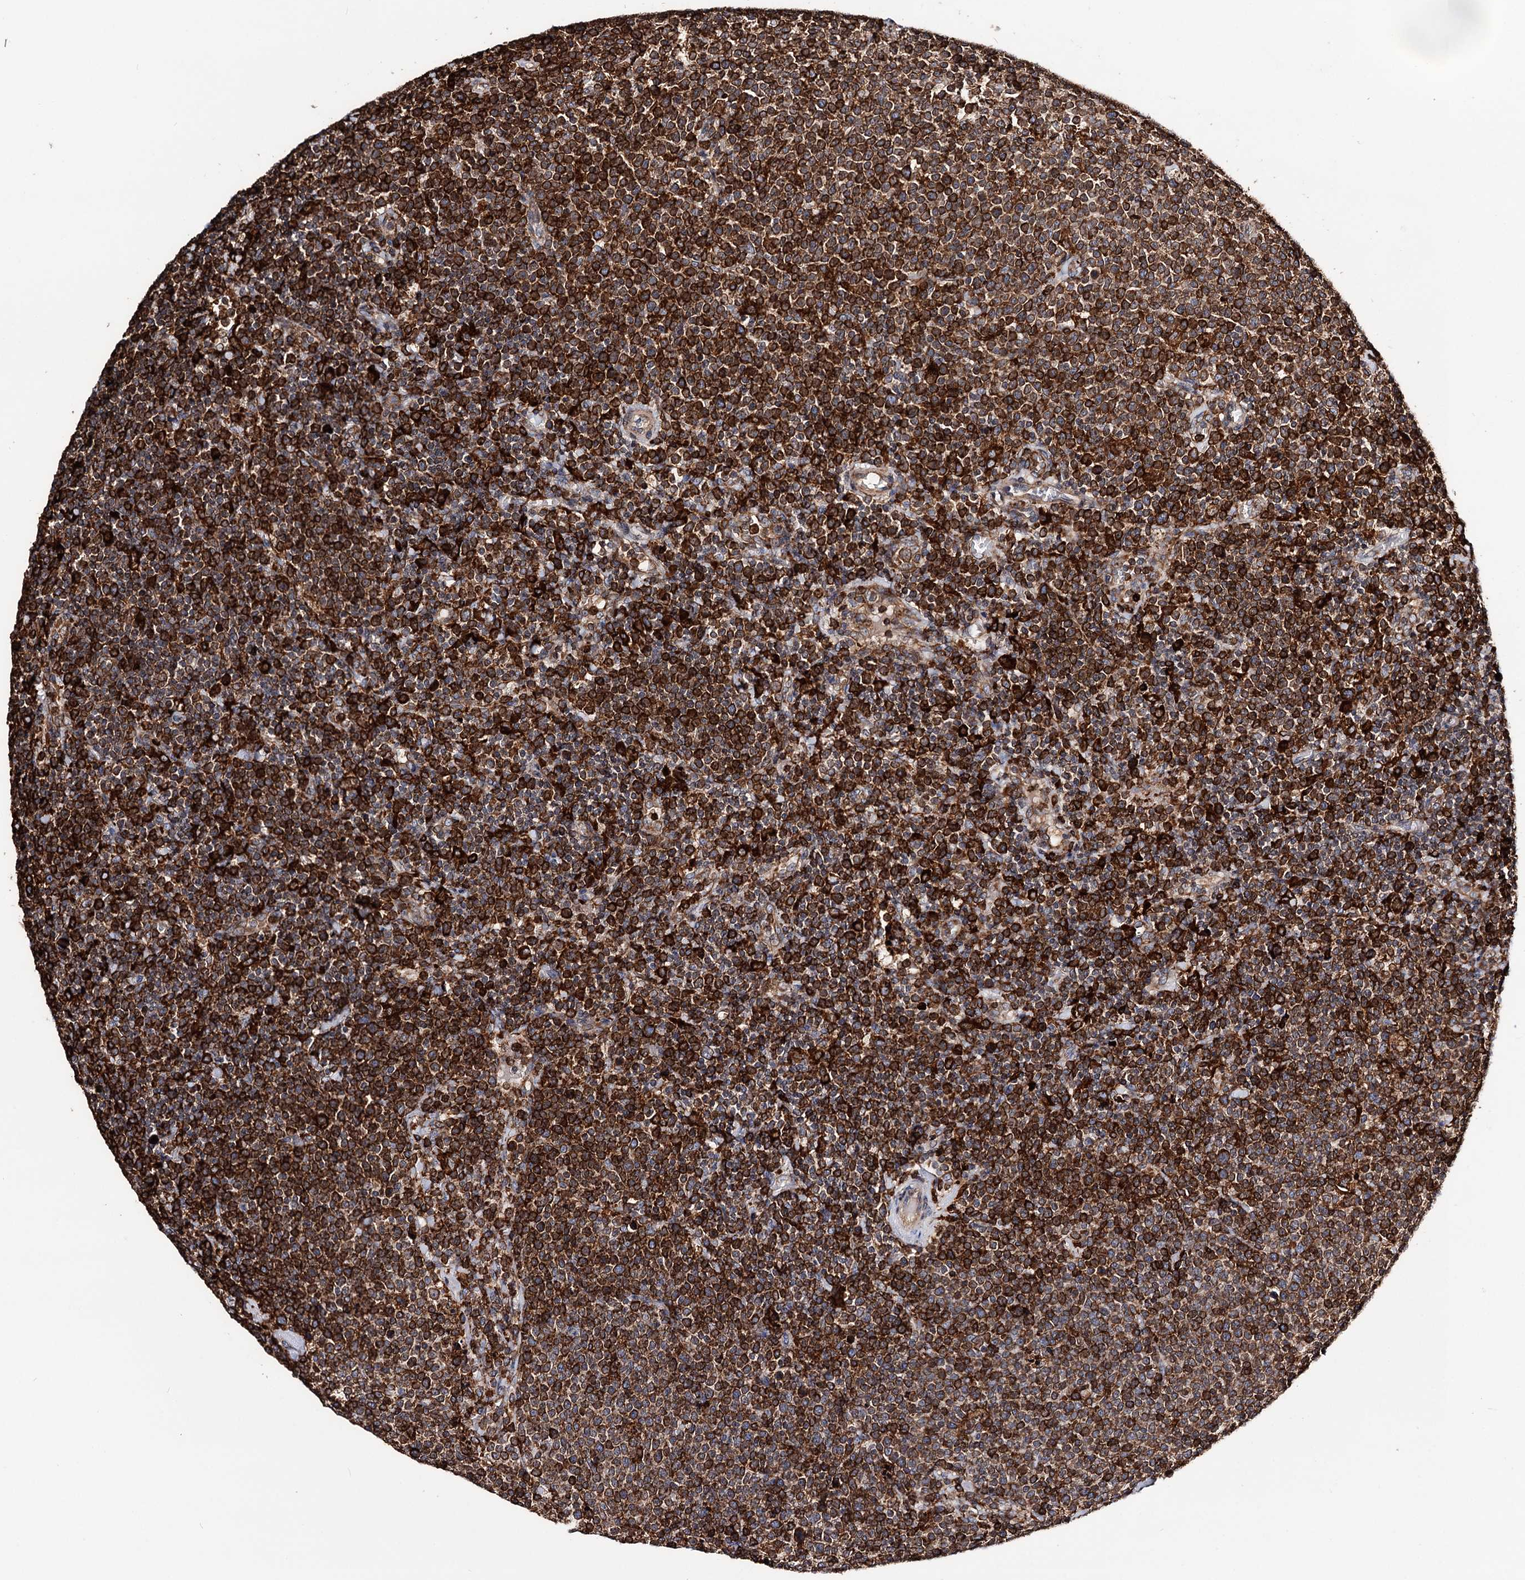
{"staining": {"intensity": "strong", "quantity": ">75%", "location": "cytoplasmic/membranous"}, "tissue": "lymphoma", "cell_type": "Tumor cells", "image_type": "cancer", "snomed": [{"axis": "morphology", "description": "Malignant lymphoma, non-Hodgkin's type, High grade"}, {"axis": "topography", "description": "Lymph node"}], "caption": "High-magnification brightfield microscopy of lymphoma stained with DAB (brown) and counterstained with hematoxylin (blue). tumor cells exhibit strong cytoplasmic/membranous expression is present in about>75% of cells. Using DAB (brown) and hematoxylin (blue) stains, captured at high magnification using brightfield microscopy.", "gene": "ERP29", "patient": {"sex": "male", "age": 61}}